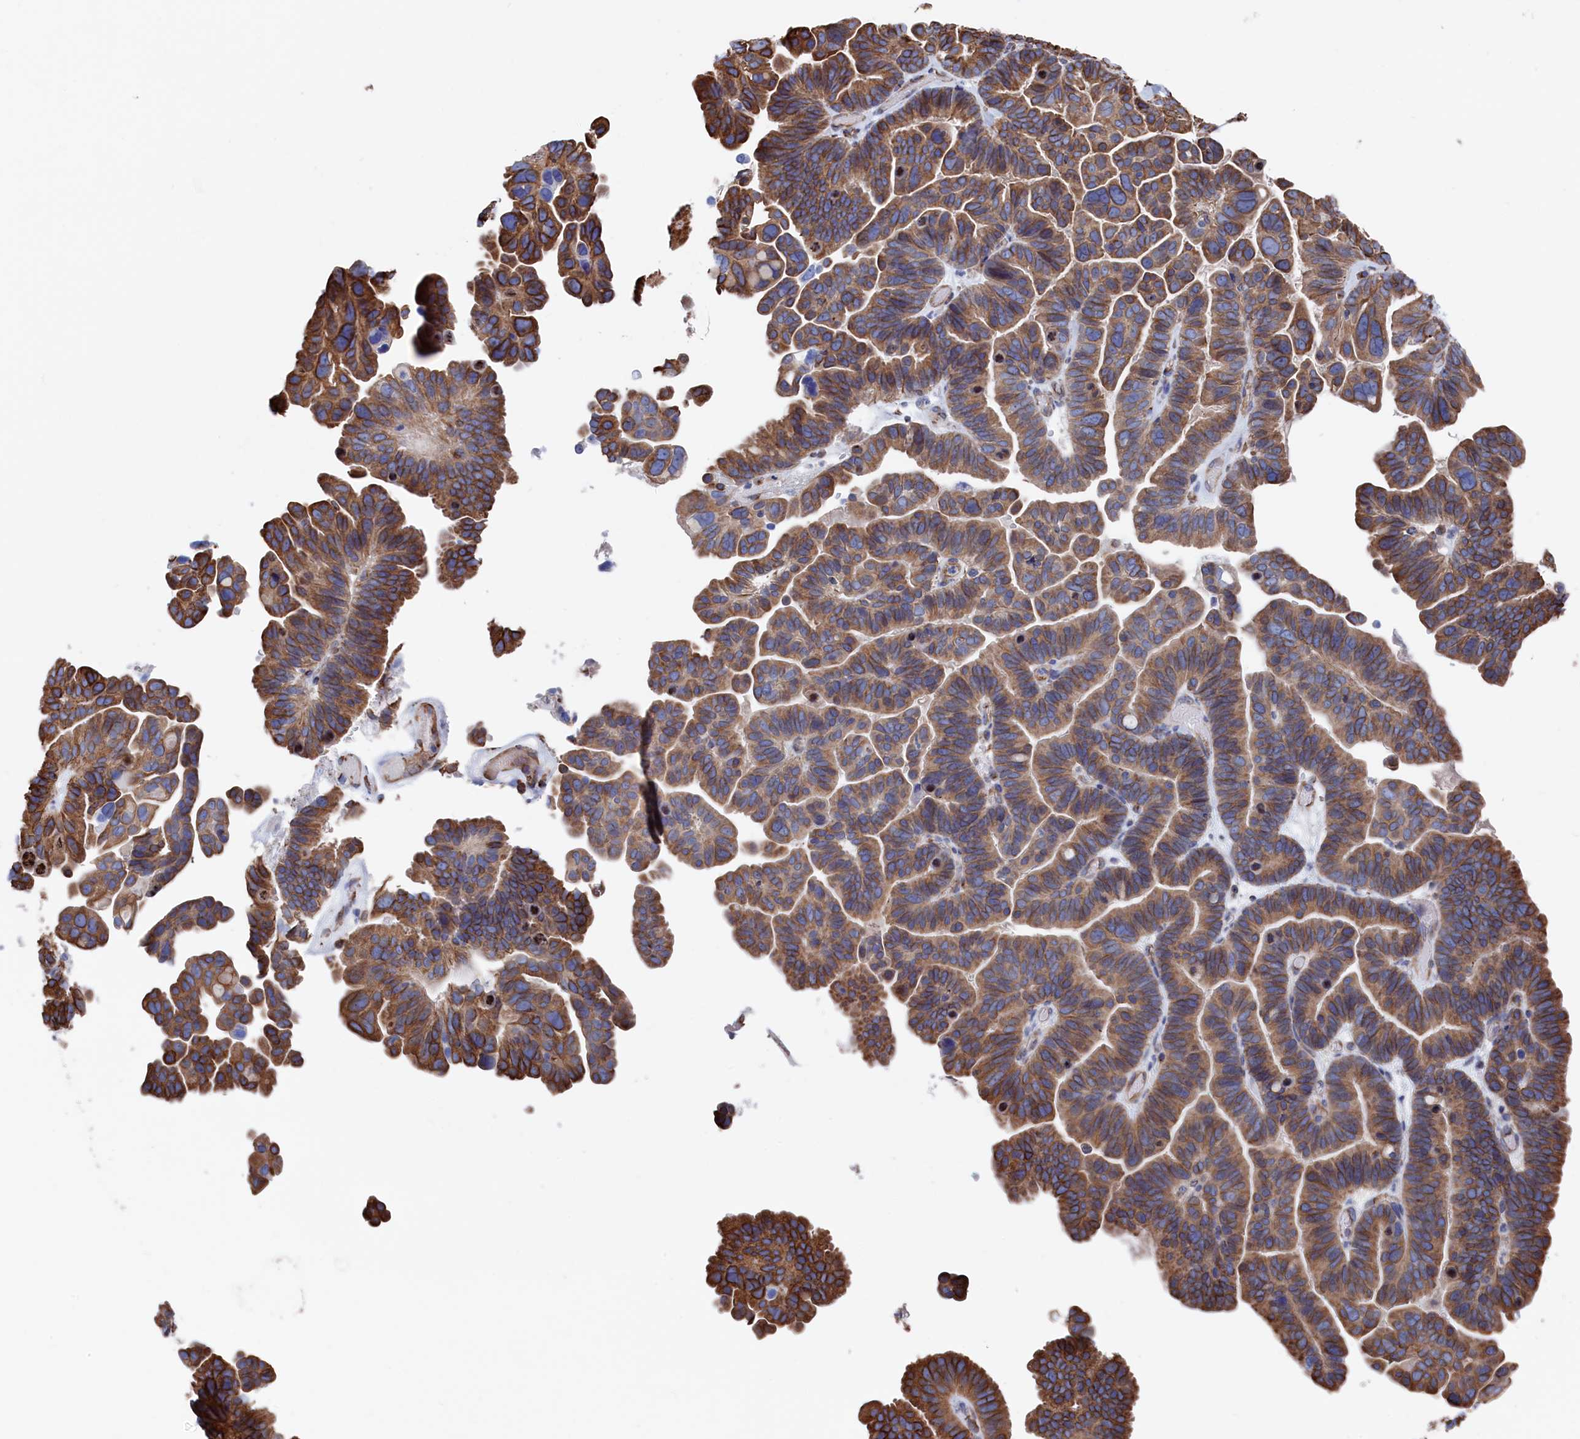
{"staining": {"intensity": "moderate", "quantity": ">75%", "location": "cytoplasmic/membranous"}, "tissue": "ovarian cancer", "cell_type": "Tumor cells", "image_type": "cancer", "snomed": [{"axis": "morphology", "description": "Cystadenocarcinoma, serous, NOS"}, {"axis": "topography", "description": "Ovary"}], "caption": "DAB immunohistochemical staining of serous cystadenocarcinoma (ovarian) displays moderate cytoplasmic/membranous protein positivity in approximately >75% of tumor cells.", "gene": "NUTF2", "patient": {"sex": "female", "age": 56}}